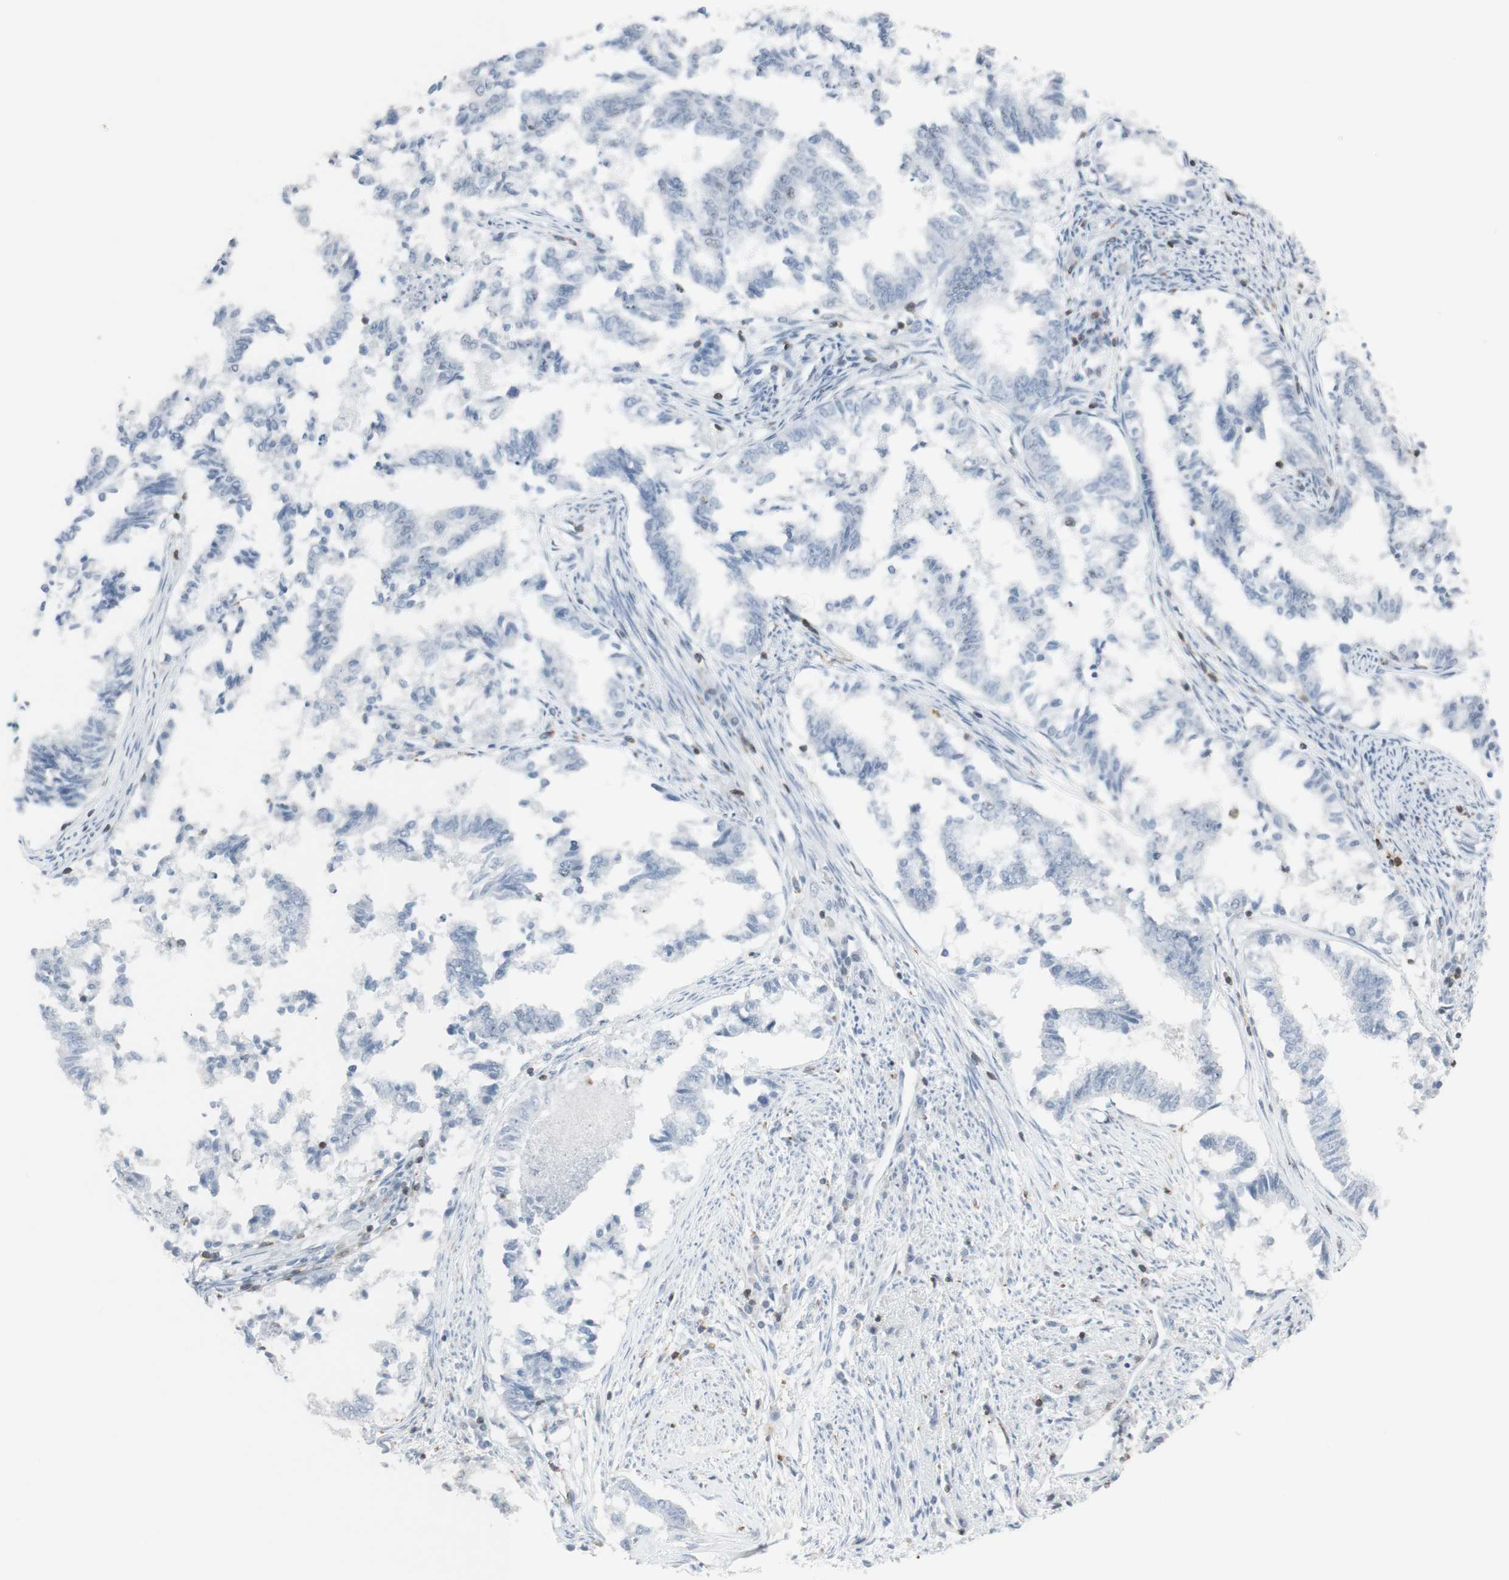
{"staining": {"intensity": "negative", "quantity": "none", "location": "none"}, "tissue": "endometrial cancer", "cell_type": "Tumor cells", "image_type": "cancer", "snomed": [{"axis": "morphology", "description": "Necrosis, NOS"}, {"axis": "morphology", "description": "Adenocarcinoma, NOS"}, {"axis": "topography", "description": "Endometrium"}], "caption": "DAB immunohistochemical staining of human endometrial cancer shows no significant staining in tumor cells. (Stains: DAB (3,3'-diaminobenzidine) immunohistochemistry with hematoxylin counter stain, Microscopy: brightfield microscopy at high magnification).", "gene": "NRG1", "patient": {"sex": "female", "age": 79}}